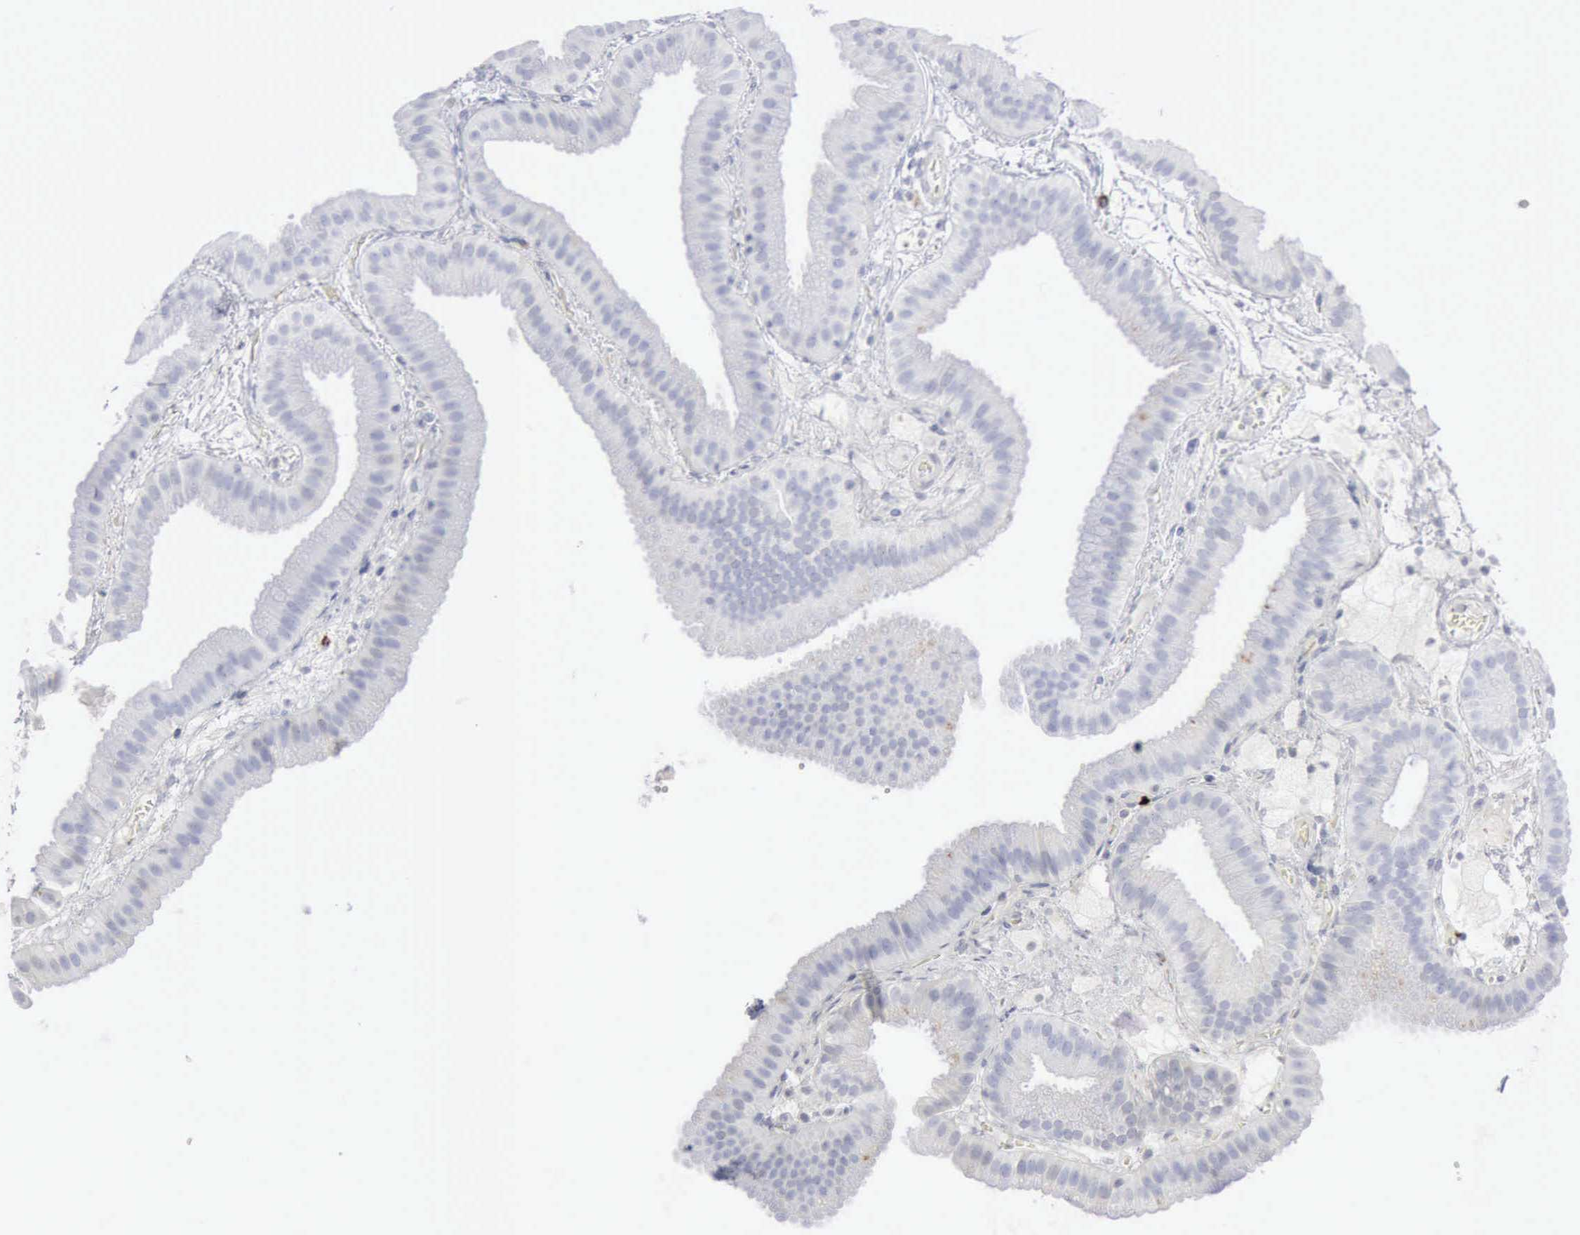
{"staining": {"intensity": "negative", "quantity": "none", "location": "none"}, "tissue": "gallbladder", "cell_type": "Glandular cells", "image_type": "normal", "snomed": [{"axis": "morphology", "description": "Normal tissue, NOS"}, {"axis": "topography", "description": "Gallbladder"}], "caption": "An immunohistochemistry (IHC) histopathology image of unremarkable gallbladder is shown. There is no staining in glandular cells of gallbladder. (DAB immunohistochemistry (IHC), high magnification).", "gene": "CMA1", "patient": {"sex": "female", "age": 63}}